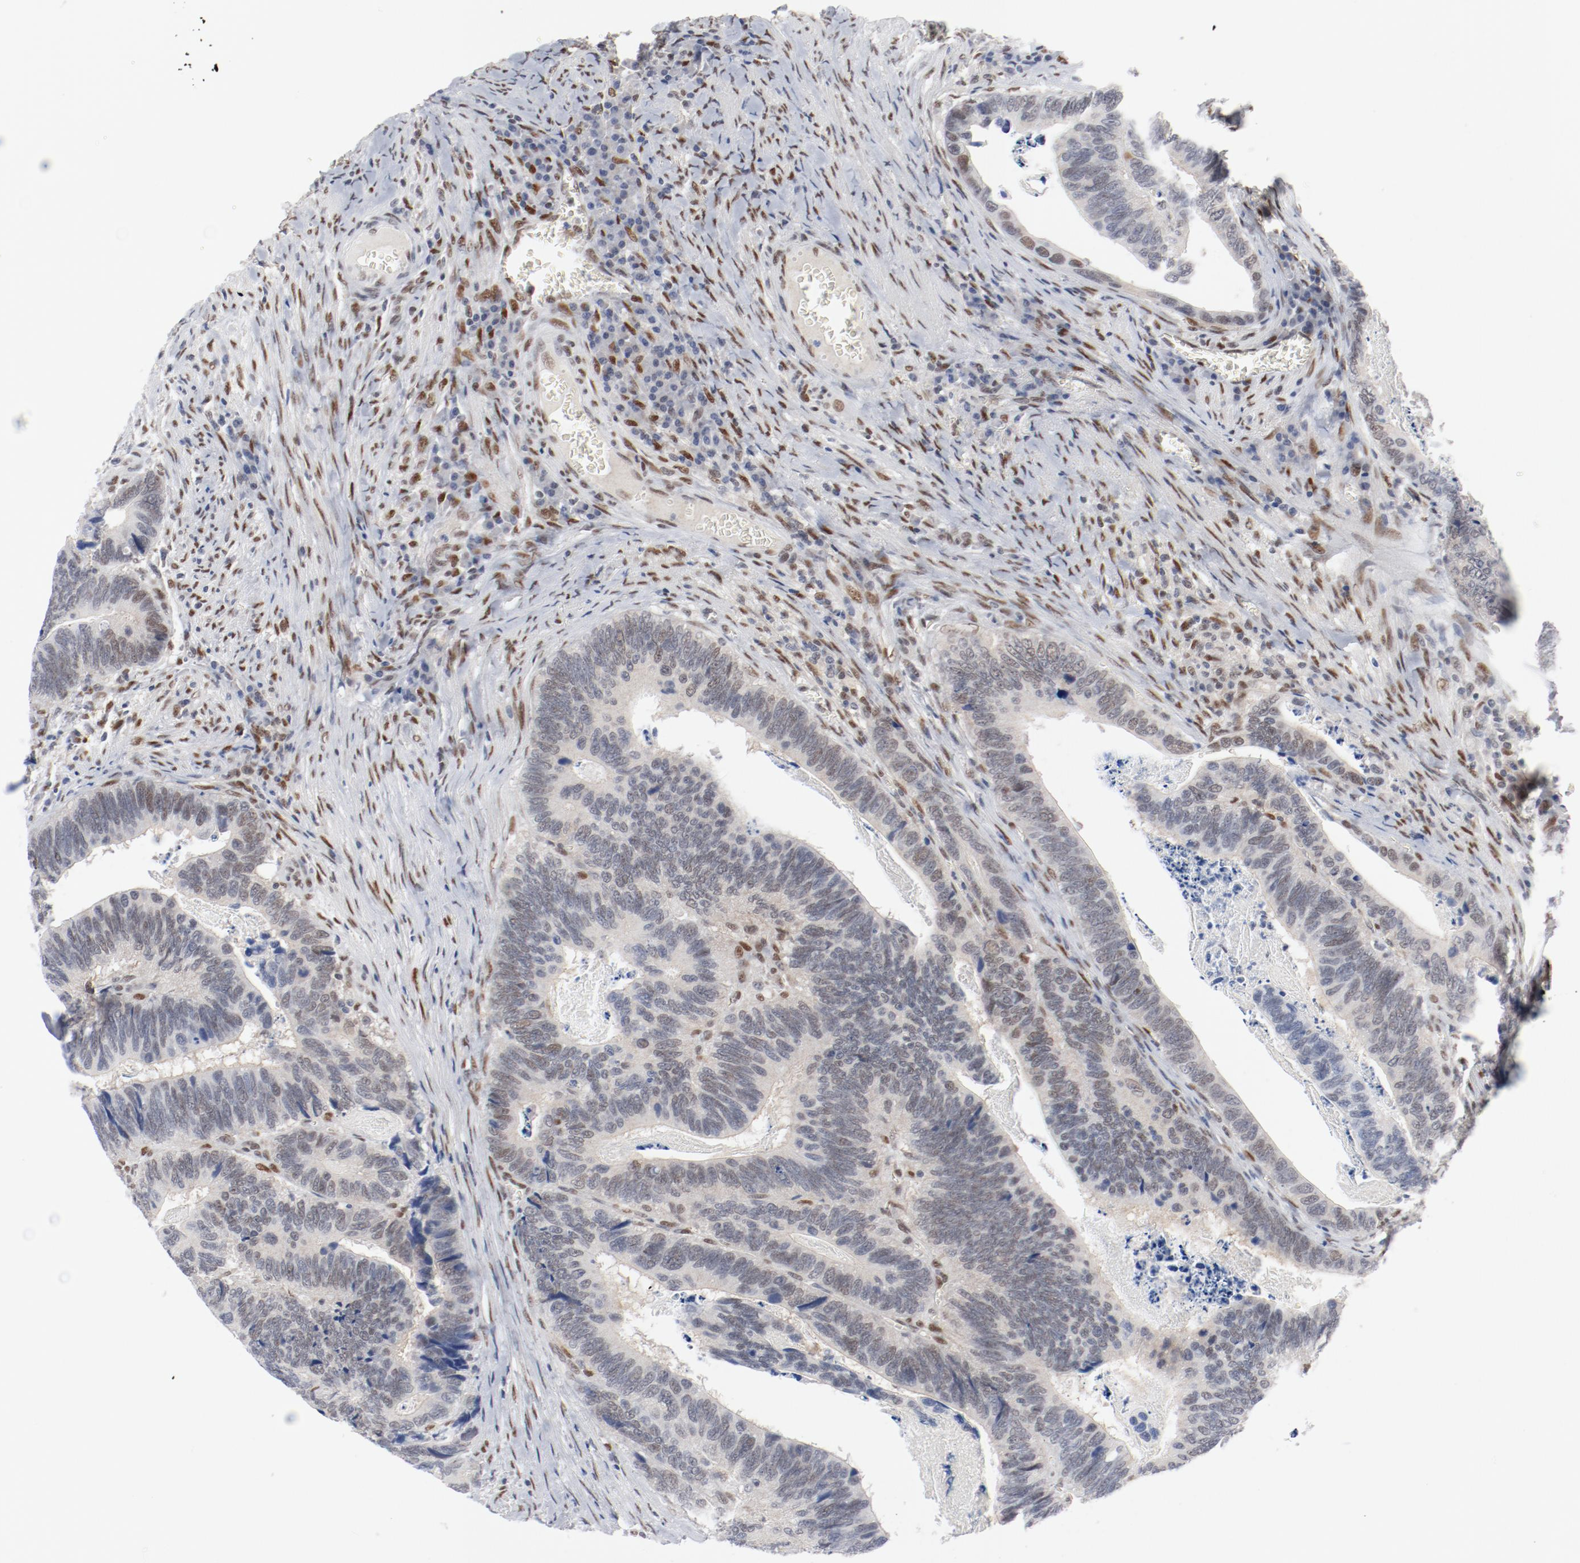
{"staining": {"intensity": "weak", "quantity": "25%-75%", "location": "nuclear"}, "tissue": "colorectal cancer", "cell_type": "Tumor cells", "image_type": "cancer", "snomed": [{"axis": "morphology", "description": "Adenocarcinoma, NOS"}, {"axis": "topography", "description": "Colon"}], "caption": "IHC (DAB) staining of human colorectal cancer (adenocarcinoma) exhibits weak nuclear protein positivity in approximately 25%-75% of tumor cells. The protein is shown in brown color, while the nuclei are stained blue.", "gene": "ARNT", "patient": {"sex": "male", "age": 72}}